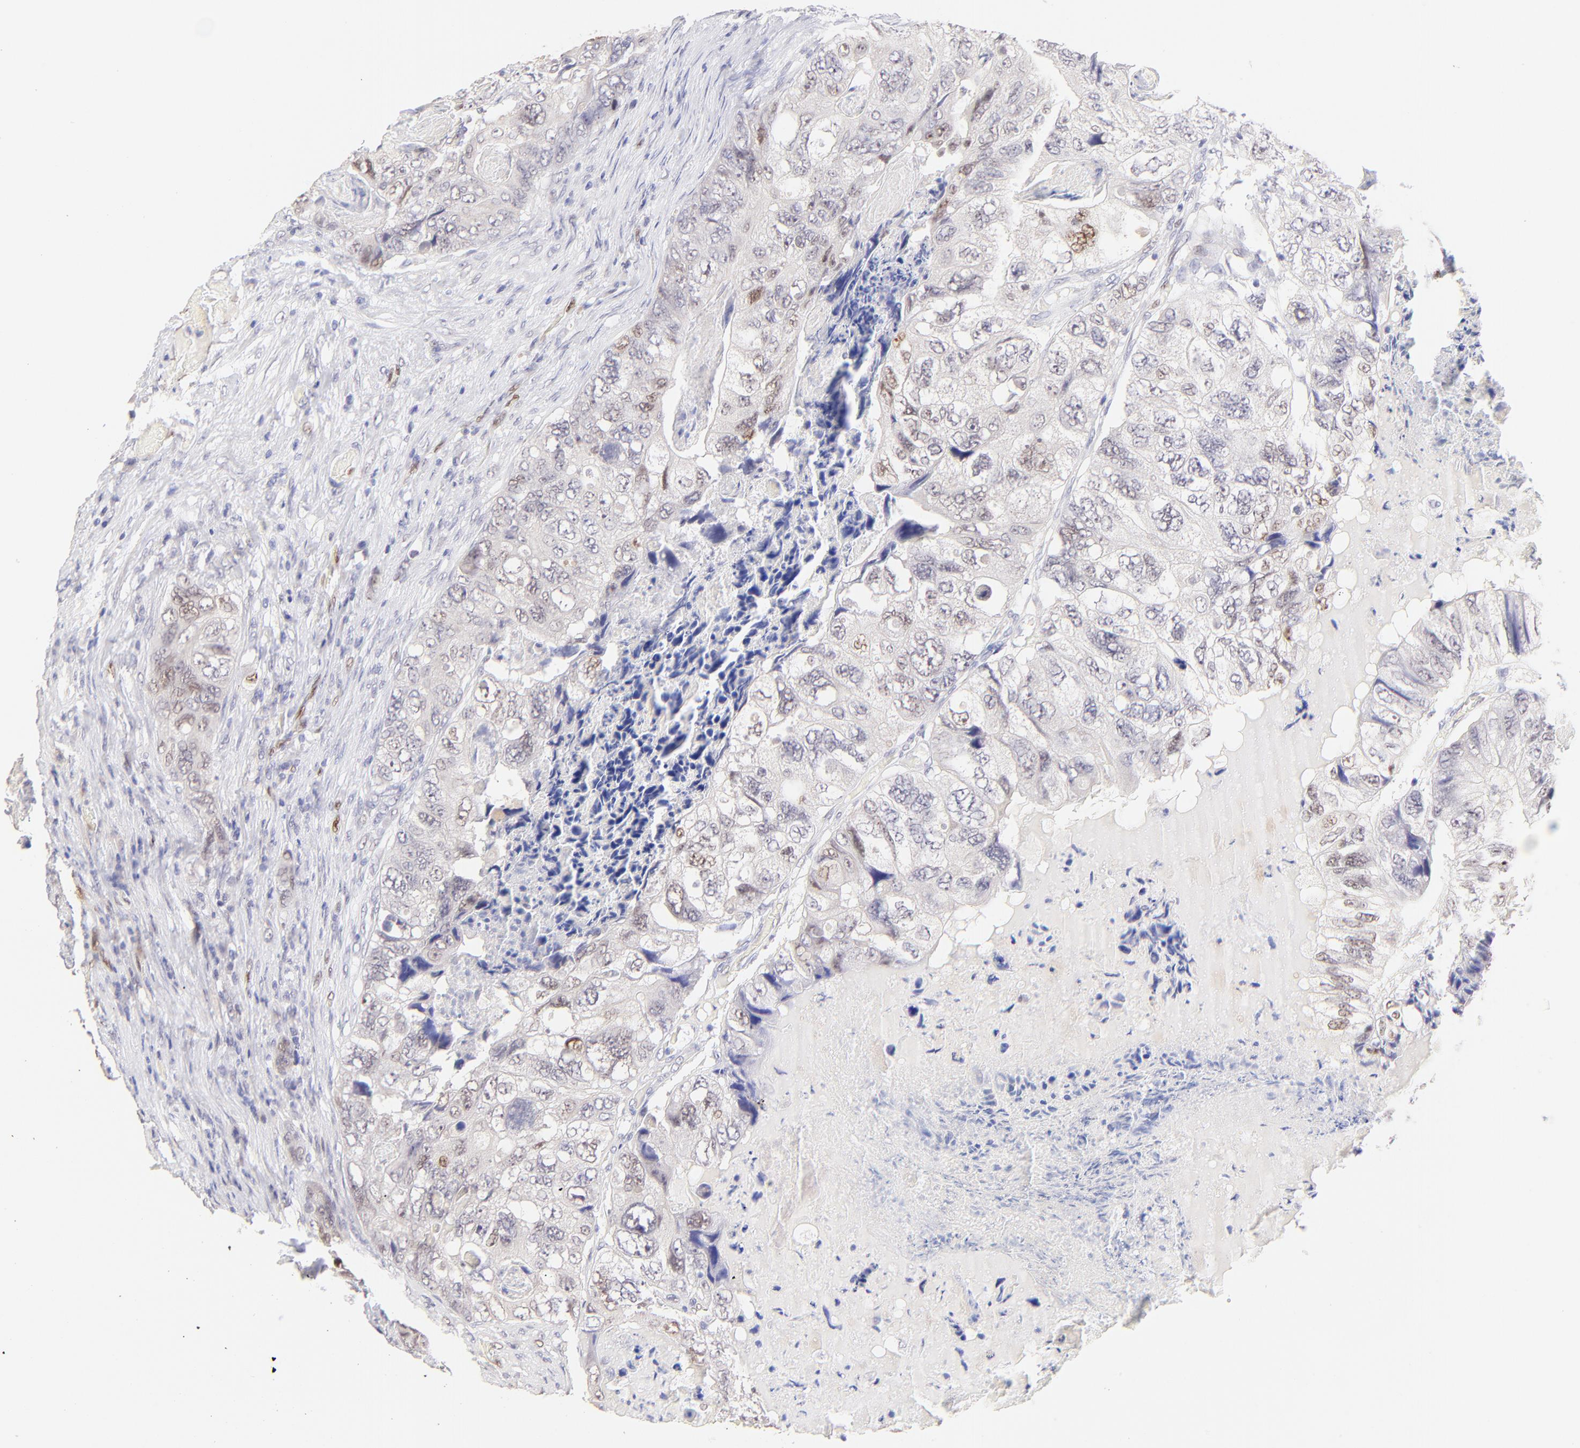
{"staining": {"intensity": "weak", "quantity": "<25%", "location": "nuclear"}, "tissue": "colorectal cancer", "cell_type": "Tumor cells", "image_type": "cancer", "snomed": [{"axis": "morphology", "description": "Adenocarcinoma, NOS"}, {"axis": "topography", "description": "Rectum"}], "caption": "Tumor cells show no significant staining in colorectal adenocarcinoma. (DAB (3,3'-diaminobenzidine) immunohistochemistry (IHC) visualized using brightfield microscopy, high magnification).", "gene": "KLF4", "patient": {"sex": "female", "age": 82}}